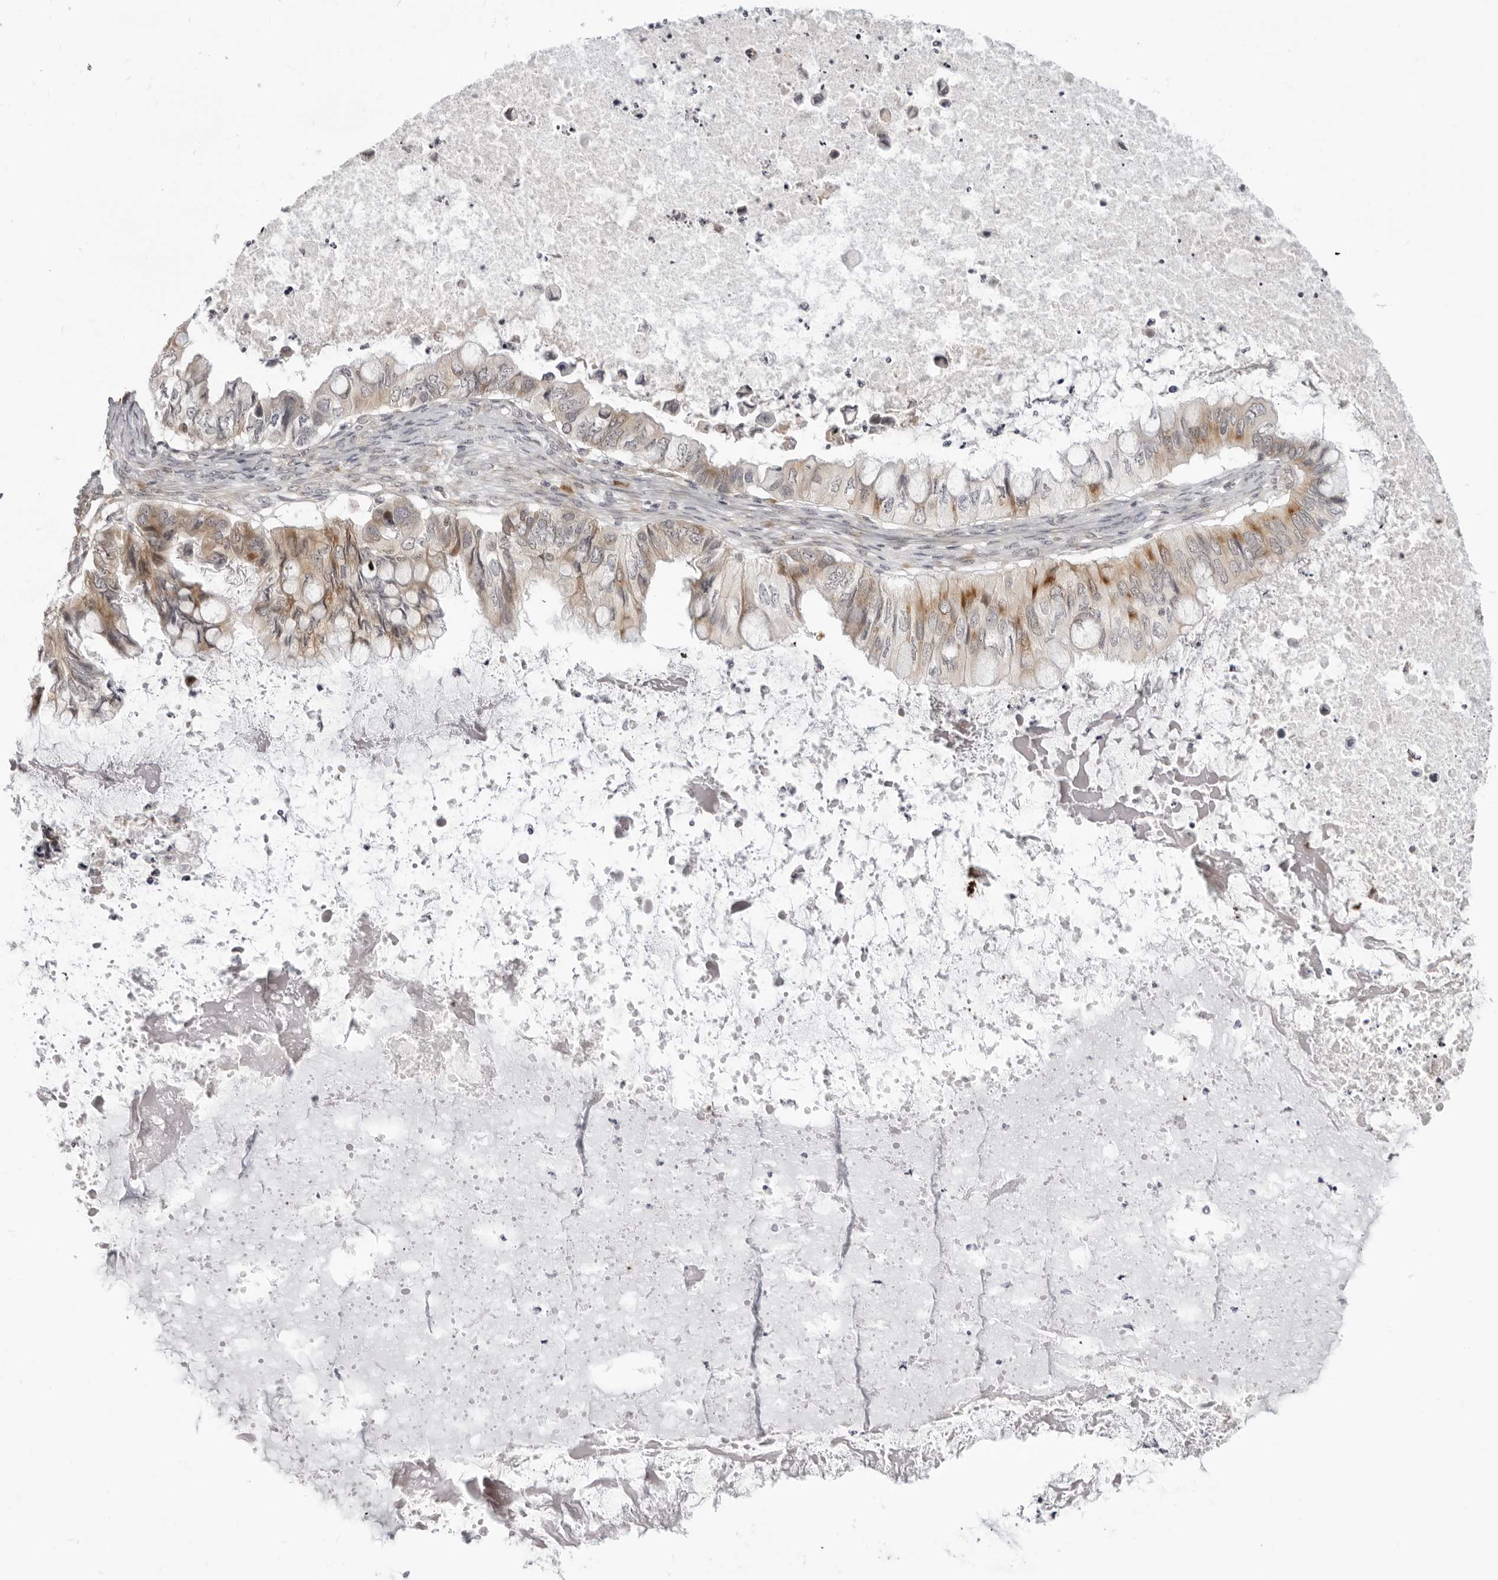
{"staining": {"intensity": "moderate", "quantity": "25%-75%", "location": "cytoplasmic/membranous"}, "tissue": "ovarian cancer", "cell_type": "Tumor cells", "image_type": "cancer", "snomed": [{"axis": "morphology", "description": "Cystadenocarcinoma, mucinous, NOS"}, {"axis": "topography", "description": "Ovary"}], "caption": "Human ovarian mucinous cystadenocarcinoma stained for a protein (brown) displays moderate cytoplasmic/membranous positive positivity in approximately 25%-75% of tumor cells.", "gene": "SRGAP2", "patient": {"sex": "female", "age": 80}}